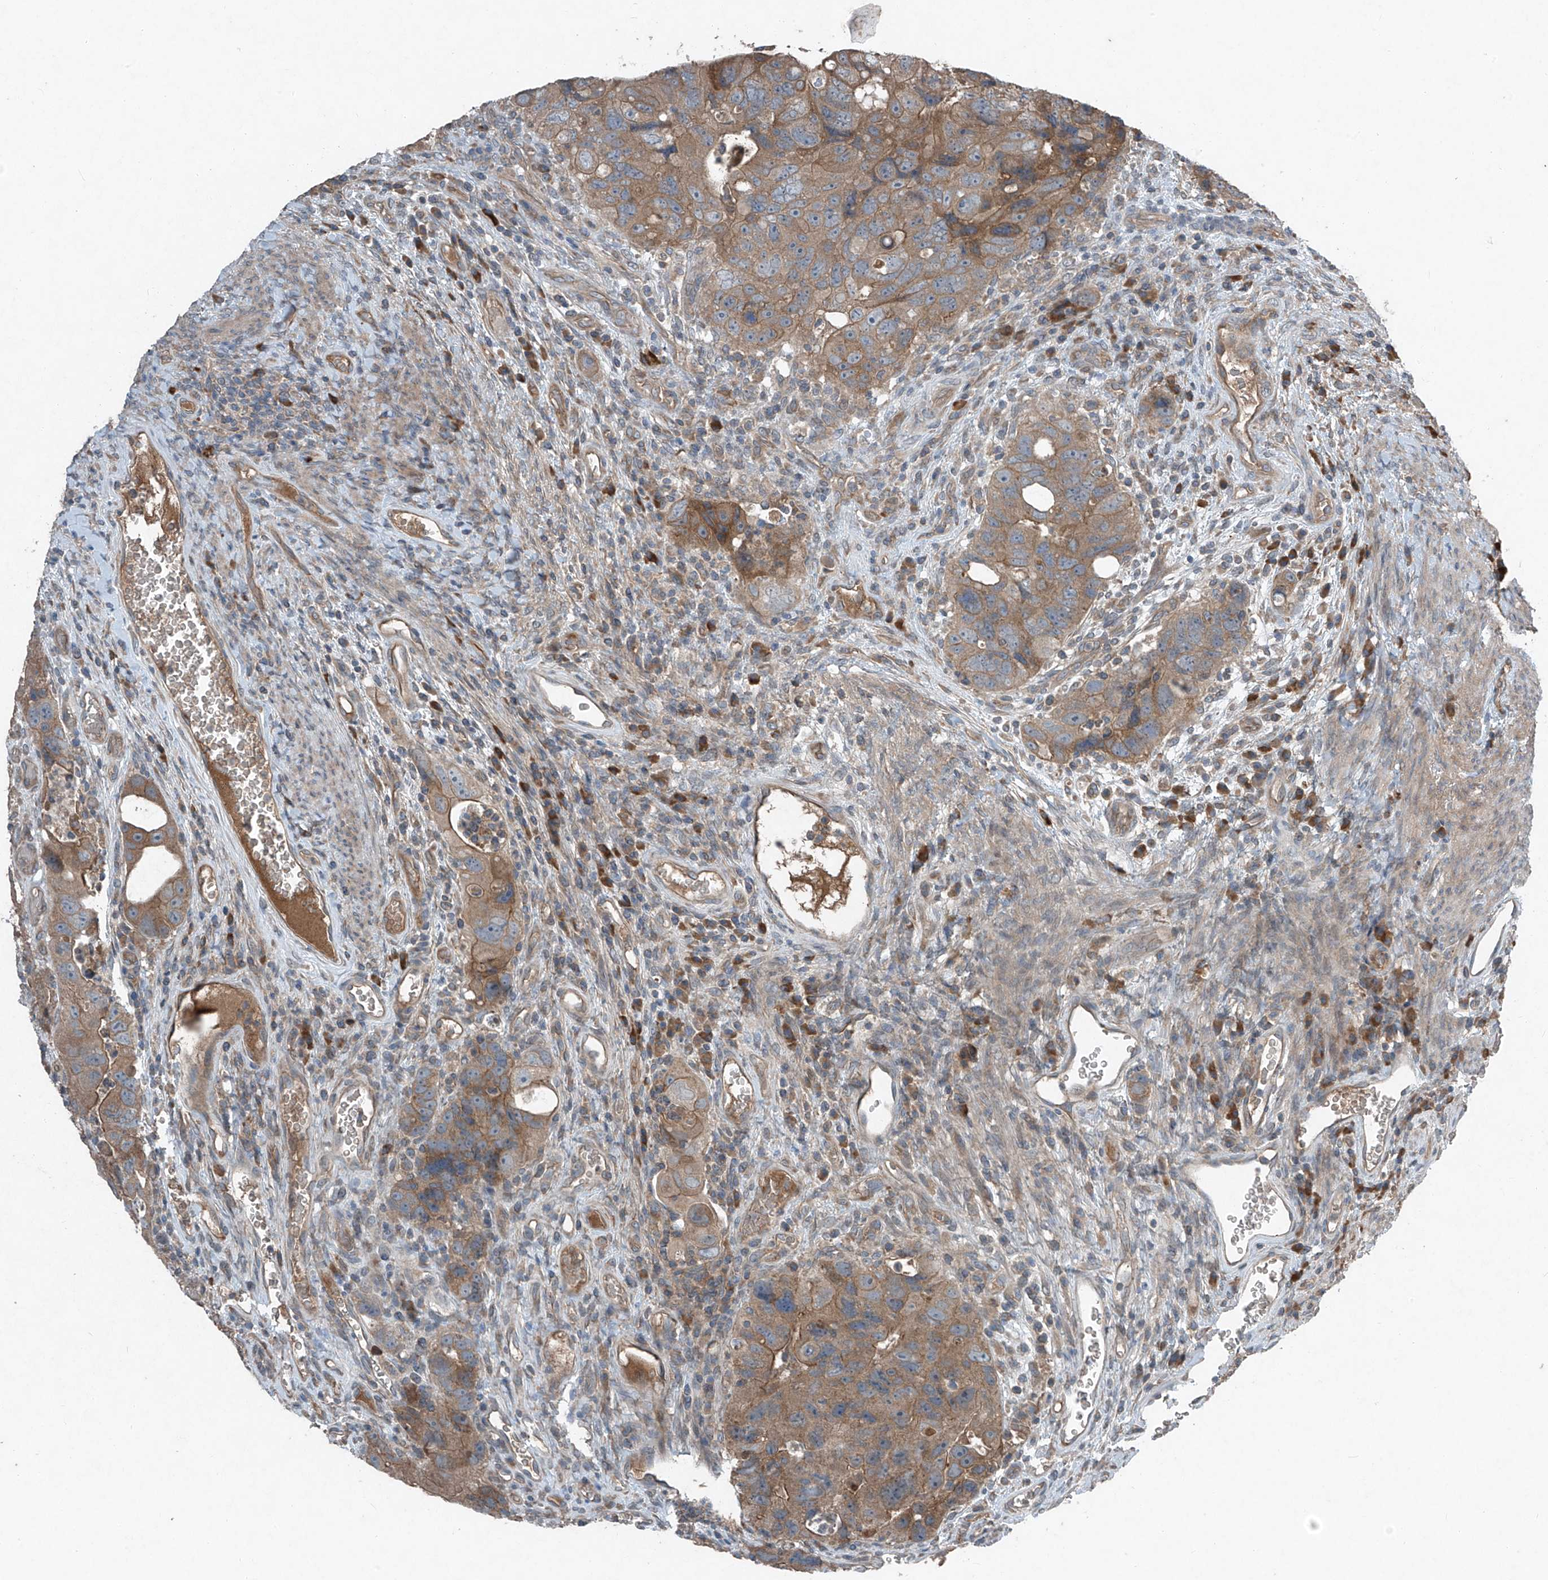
{"staining": {"intensity": "moderate", "quantity": ">75%", "location": "cytoplasmic/membranous"}, "tissue": "colorectal cancer", "cell_type": "Tumor cells", "image_type": "cancer", "snomed": [{"axis": "morphology", "description": "Adenocarcinoma, NOS"}, {"axis": "topography", "description": "Rectum"}], "caption": "The micrograph exhibits staining of colorectal adenocarcinoma, revealing moderate cytoplasmic/membranous protein positivity (brown color) within tumor cells.", "gene": "FOXRED2", "patient": {"sex": "male", "age": 59}}